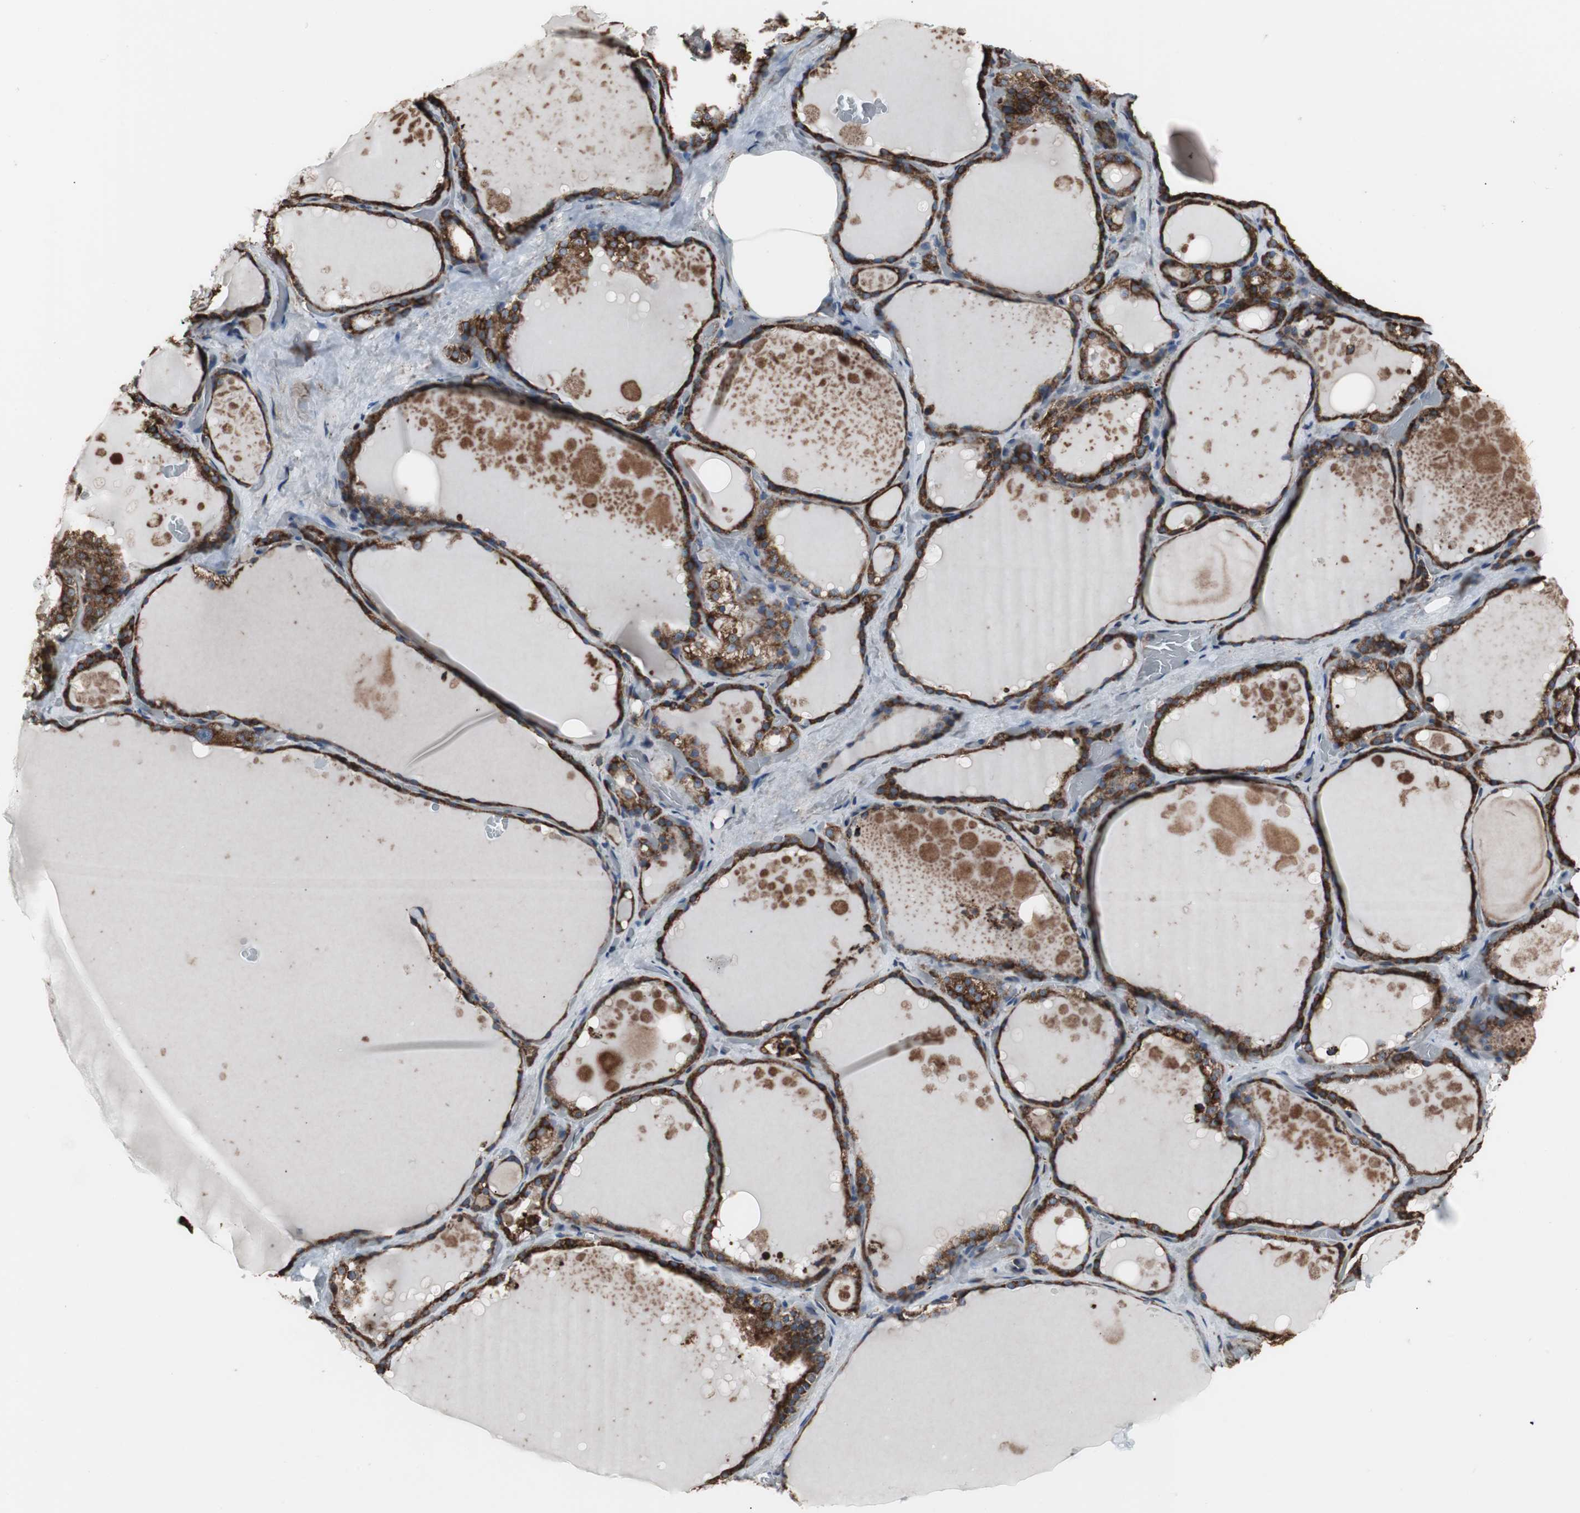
{"staining": {"intensity": "strong", "quantity": ">75%", "location": "cytoplasmic/membranous"}, "tissue": "thyroid gland", "cell_type": "Glandular cells", "image_type": "normal", "snomed": [{"axis": "morphology", "description": "Normal tissue, NOS"}, {"axis": "topography", "description": "Thyroid gland"}], "caption": "This photomicrograph displays benign thyroid gland stained with immunohistochemistry (IHC) to label a protein in brown. The cytoplasmic/membranous of glandular cells show strong positivity for the protein. Nuclei are counter-stained blue.", "gene": "CALU", "patient": {"sex": "male", "age": 61}}